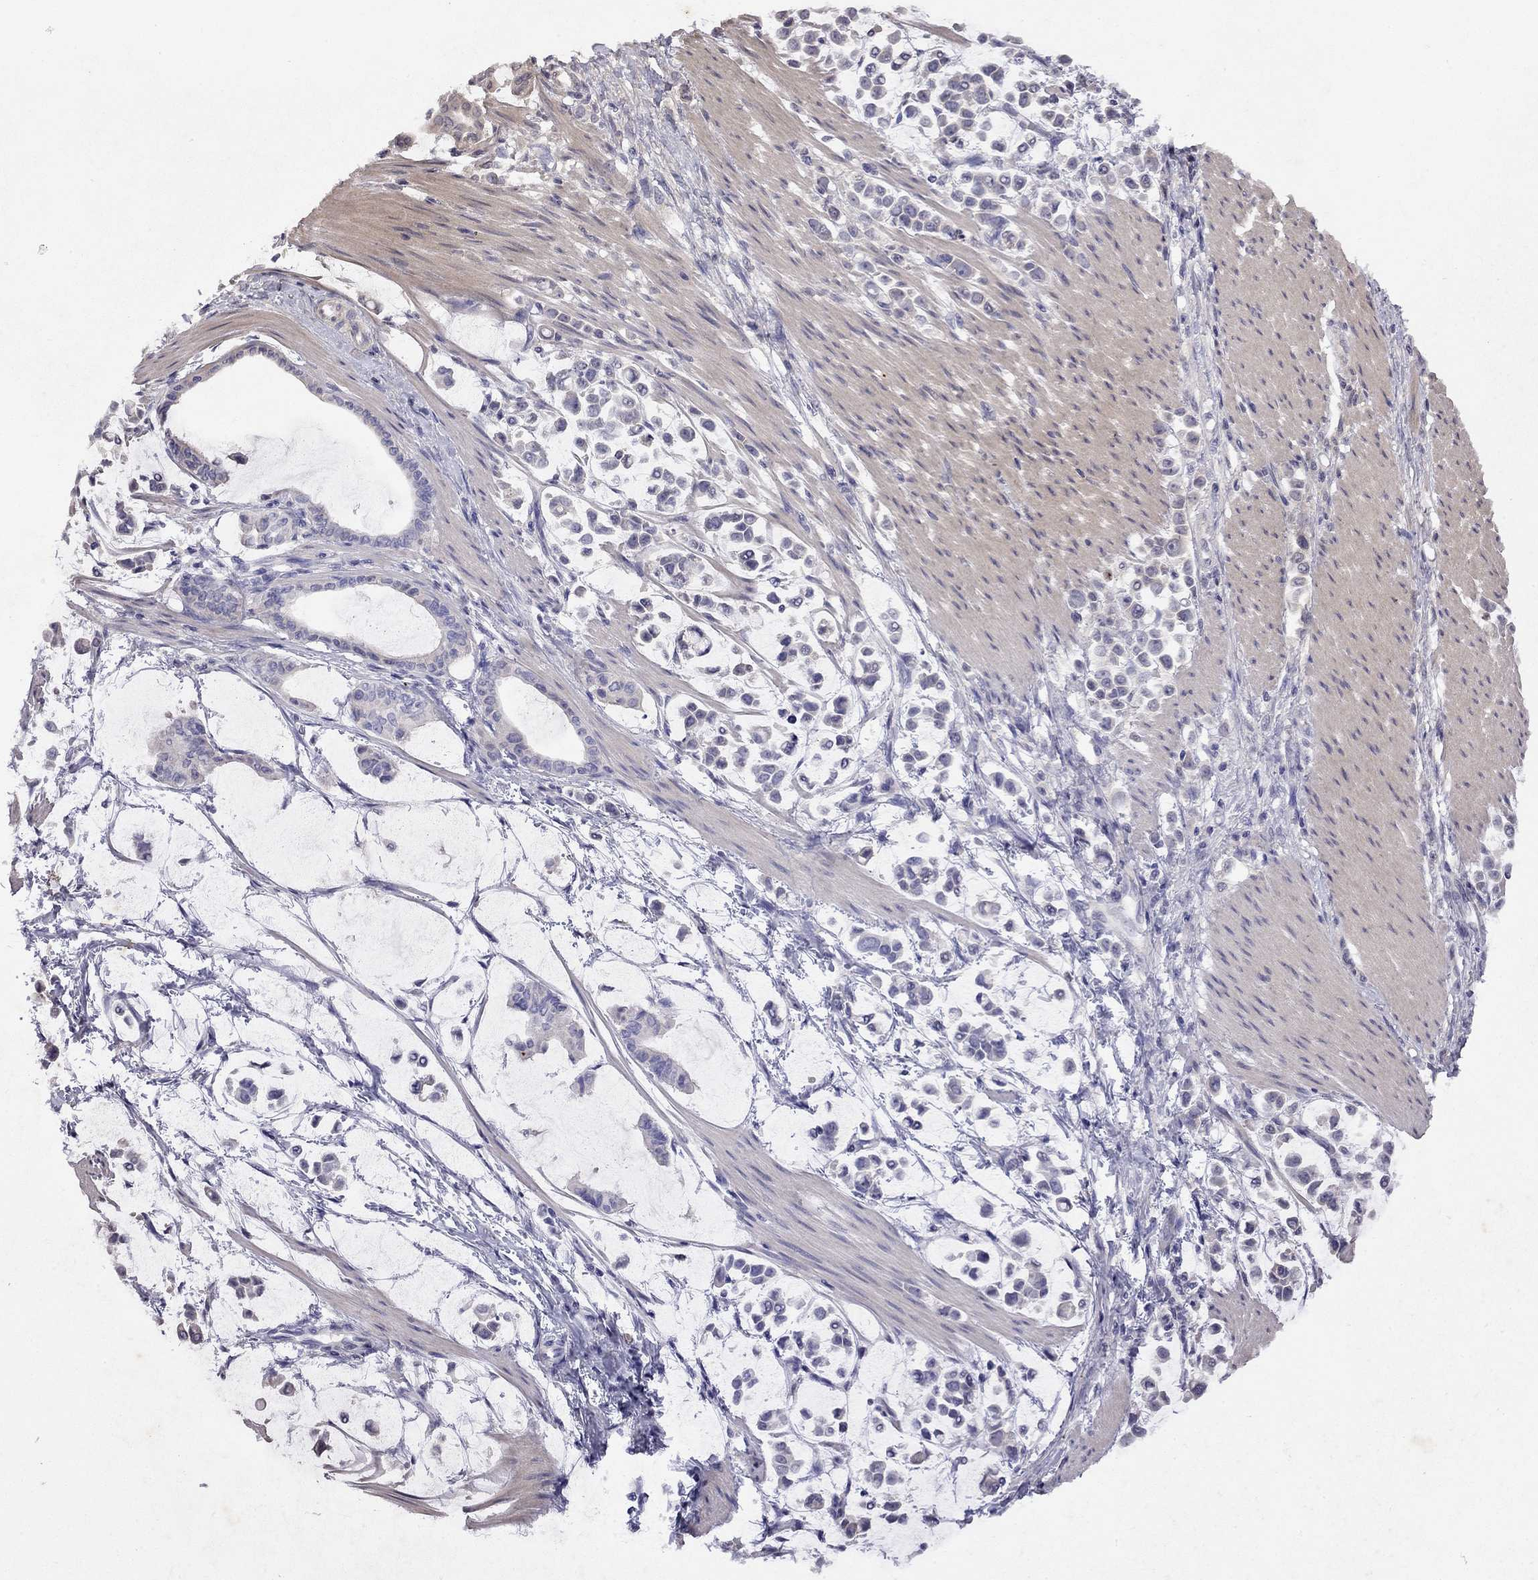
{"staining": {"intensity": "negative", "quantity": "none", "location": "none"}, "tissue": "stomach cancer", "cell_type": "Tumor cells", "image_type": "cancer", "snomed": [{"axis": "morphology", "description": "Adenocarcinoma, NOS"}, {"axis": "topography", "description": "Stomach"}], "caption": "The immunohistochemistry (IHC) histopathology image has no significant expression in tumor cells of stomach cancer (adenocarcinoma) tissue.", "gene": "GNAT3", "patient": {"sex": "male", "age": 82}}